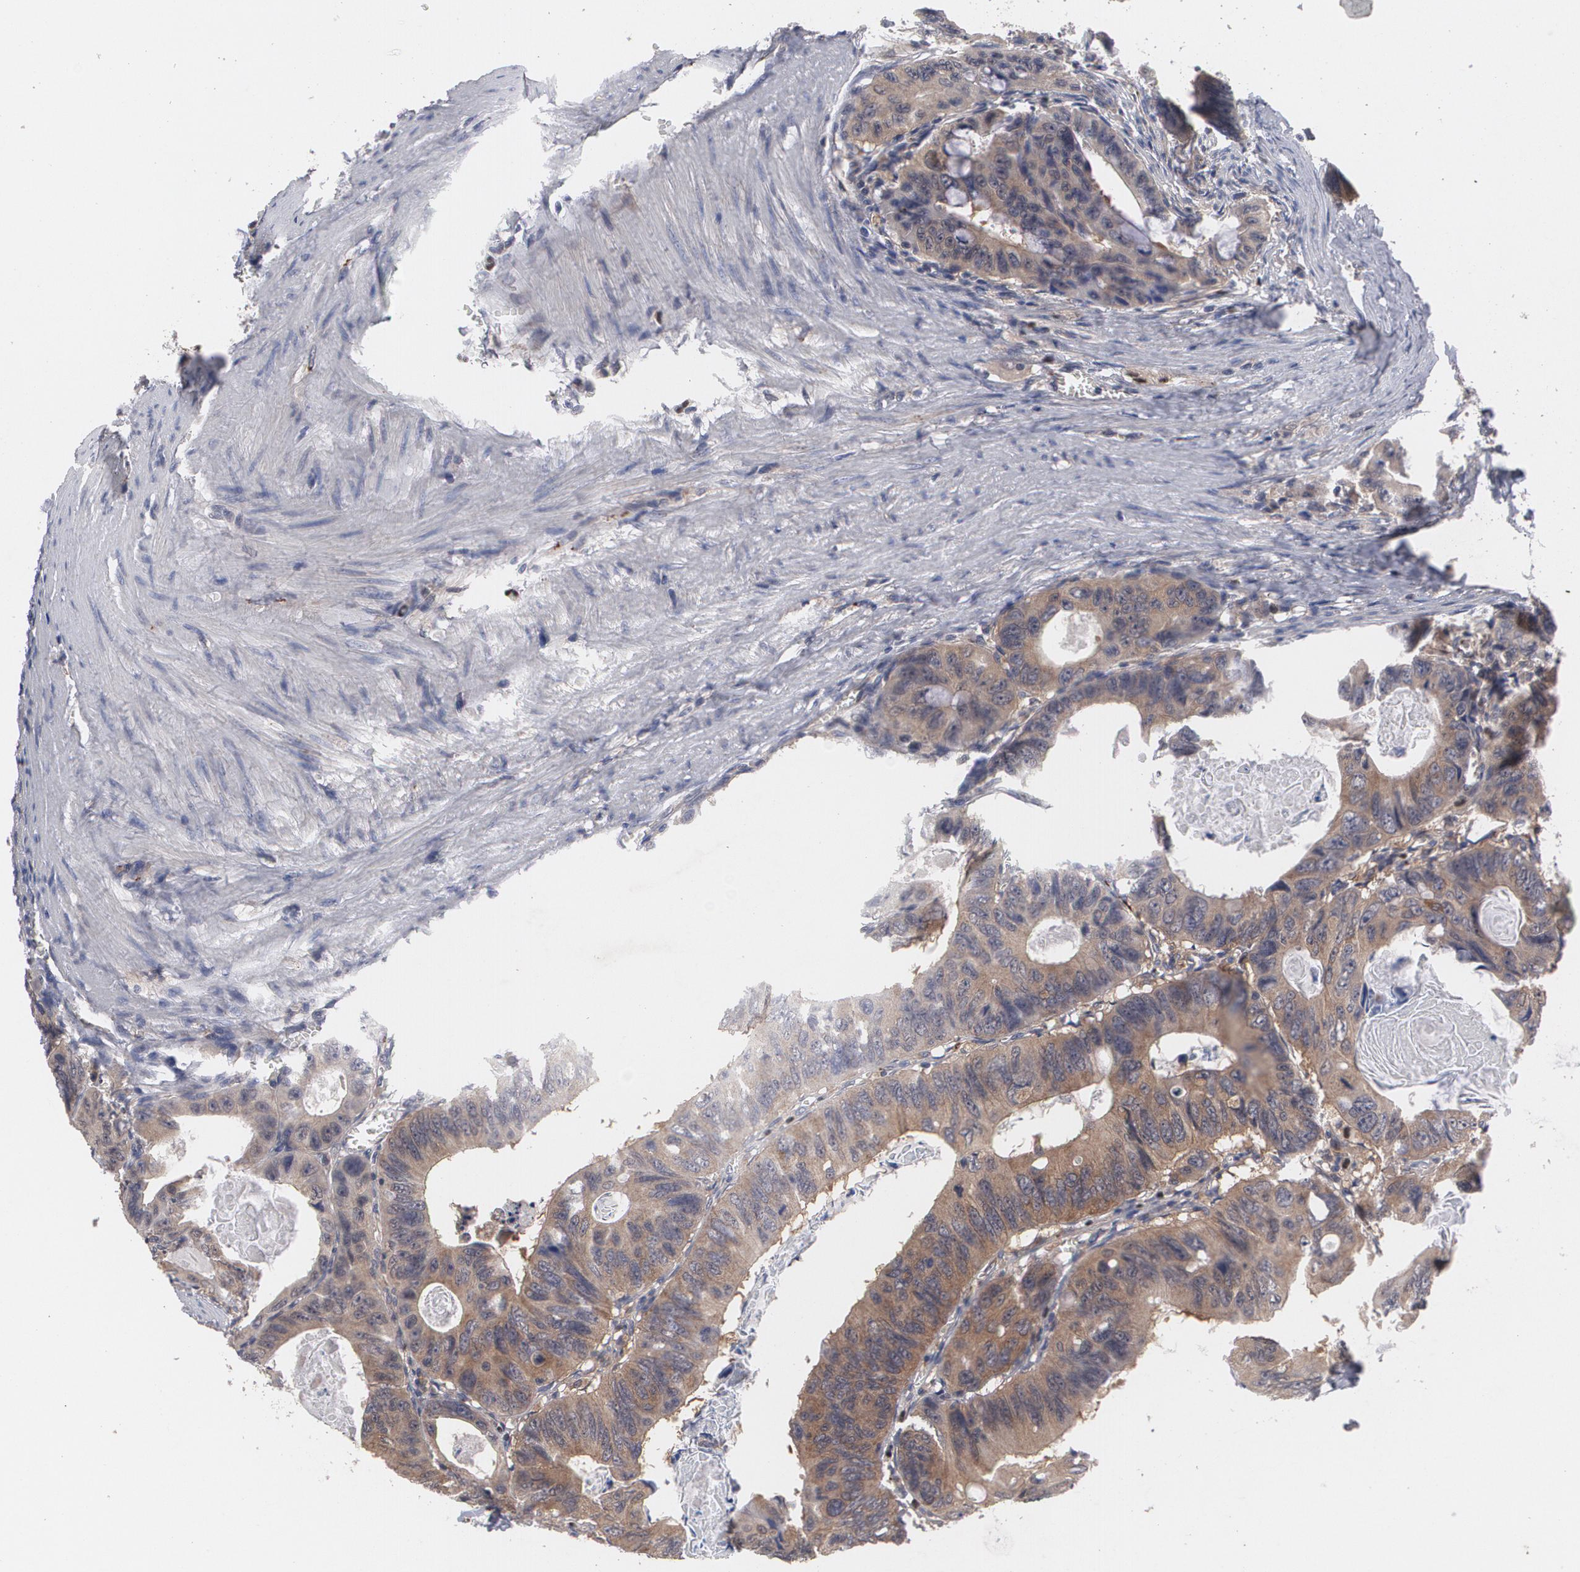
{"staining": {"intensity": "weak", "quantity": ">75%", "location": "cytoplasmic/membranous"}, "tissue": "colorectal cancer", "cell_type": "Tumor cells", "image_type": "cancer", "snomed": [{"axis": "morphology", "description": "Adenocarcinoma, NOS"}, {"axis": "topography", "description": "Colon"}], "caption": "Human adenocarcinoma (colorectal) stained with a brown dye exhibits weak cytoplasmic/membranous positive positivity in approximately >75% of tumor cells.", "gene": "HTT", "patient": {"sex": "female", "age": 55}}